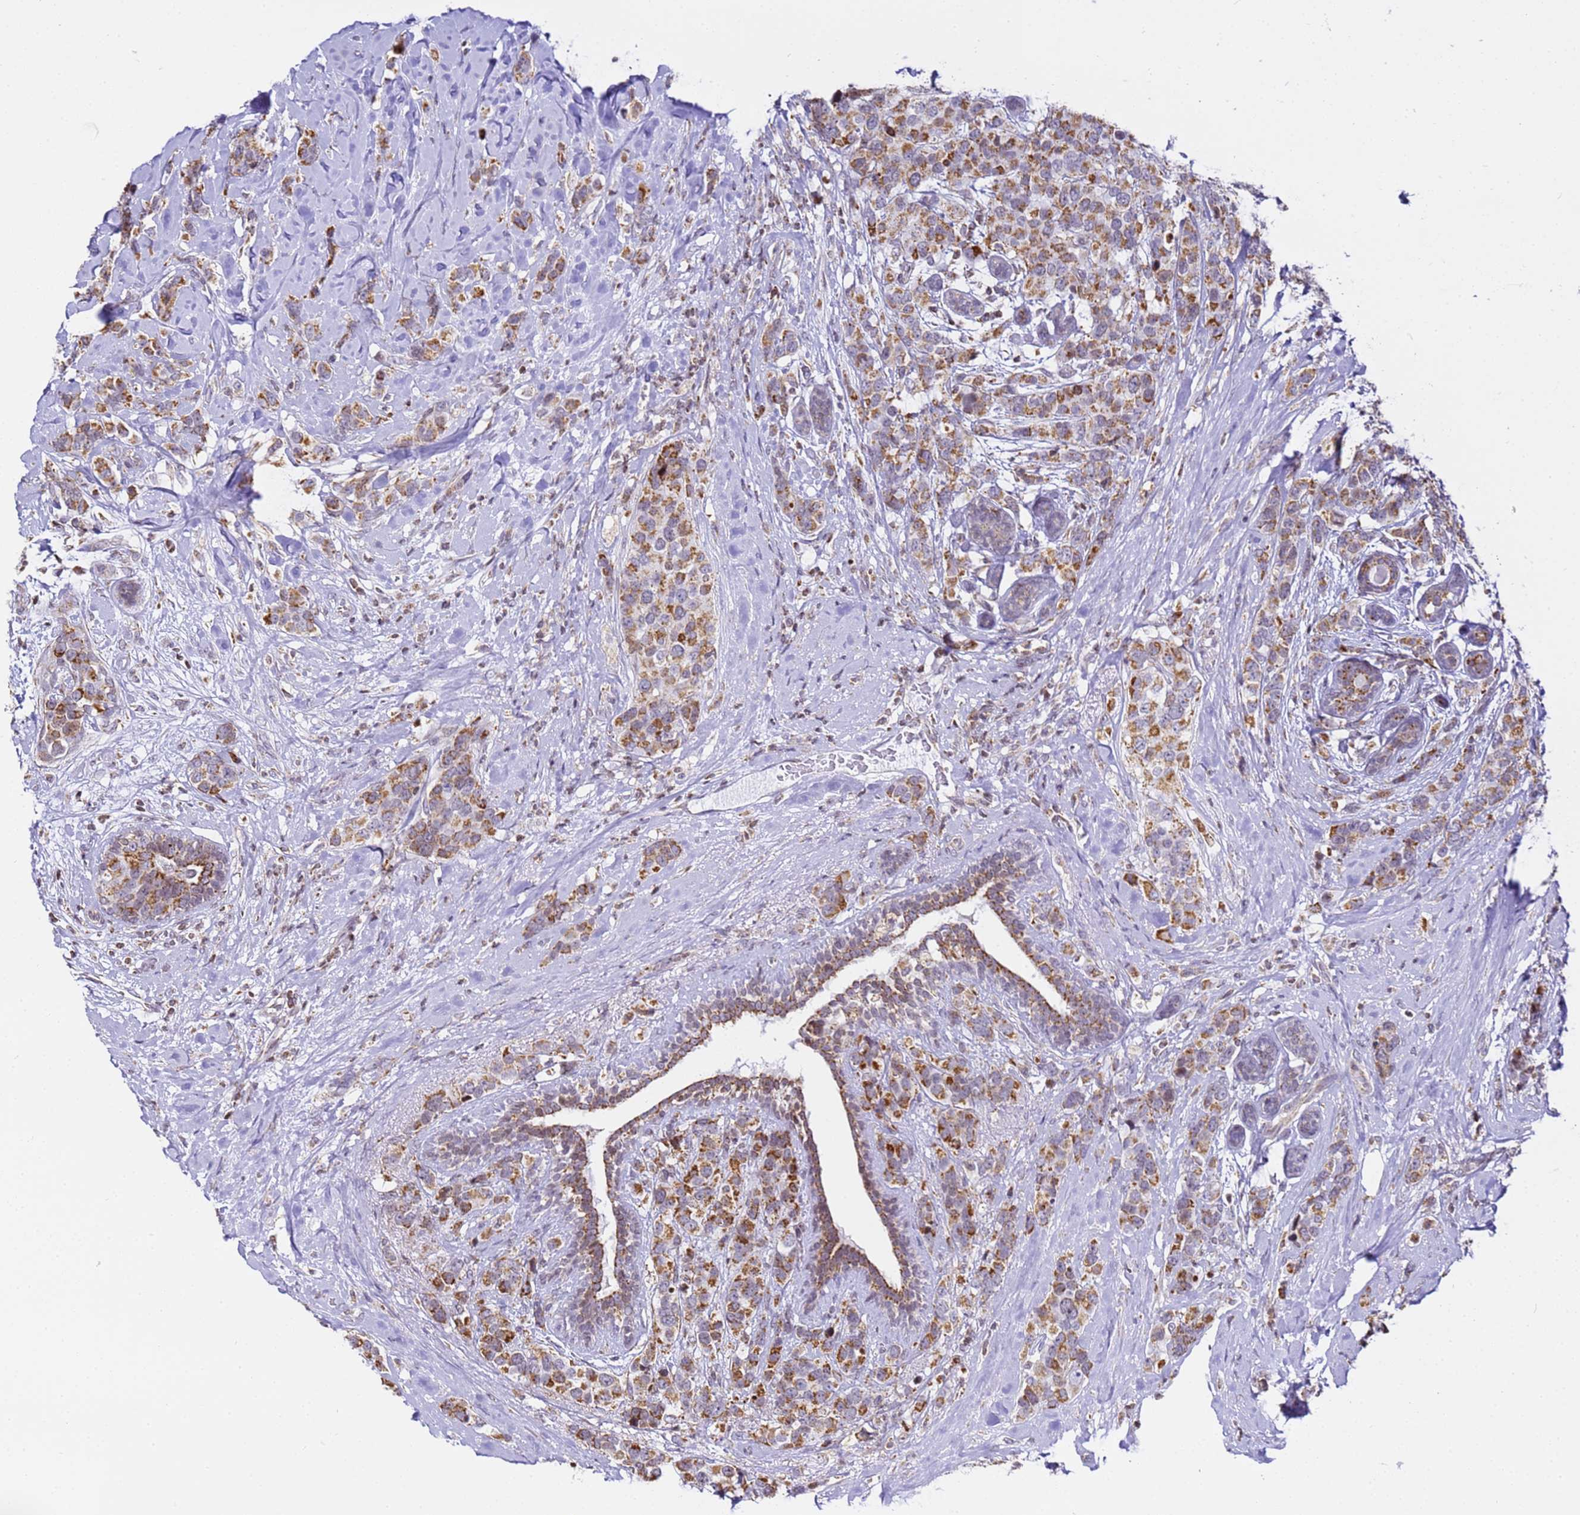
{"staining": {"intensity": "moderate", "quantity": ">75%", "location": "cytoplasmic/membranous"}, "tissue": "breast cancer", "cell_type": "Tumor cells", "image_type": "cancer", "snomed": [{"axis": "morphology", "description": "Lobular carcinoma"}, {"axis": "topography", "description": "Breast"}], "caption": "Brown immunohistochemical staining in human breast cancer exhibits moderate cytoplasmic/membranous positivity in about >75% of tumor cells.", "gene": "HSPE1", "patient": {"sex": "female", "age": 59}}